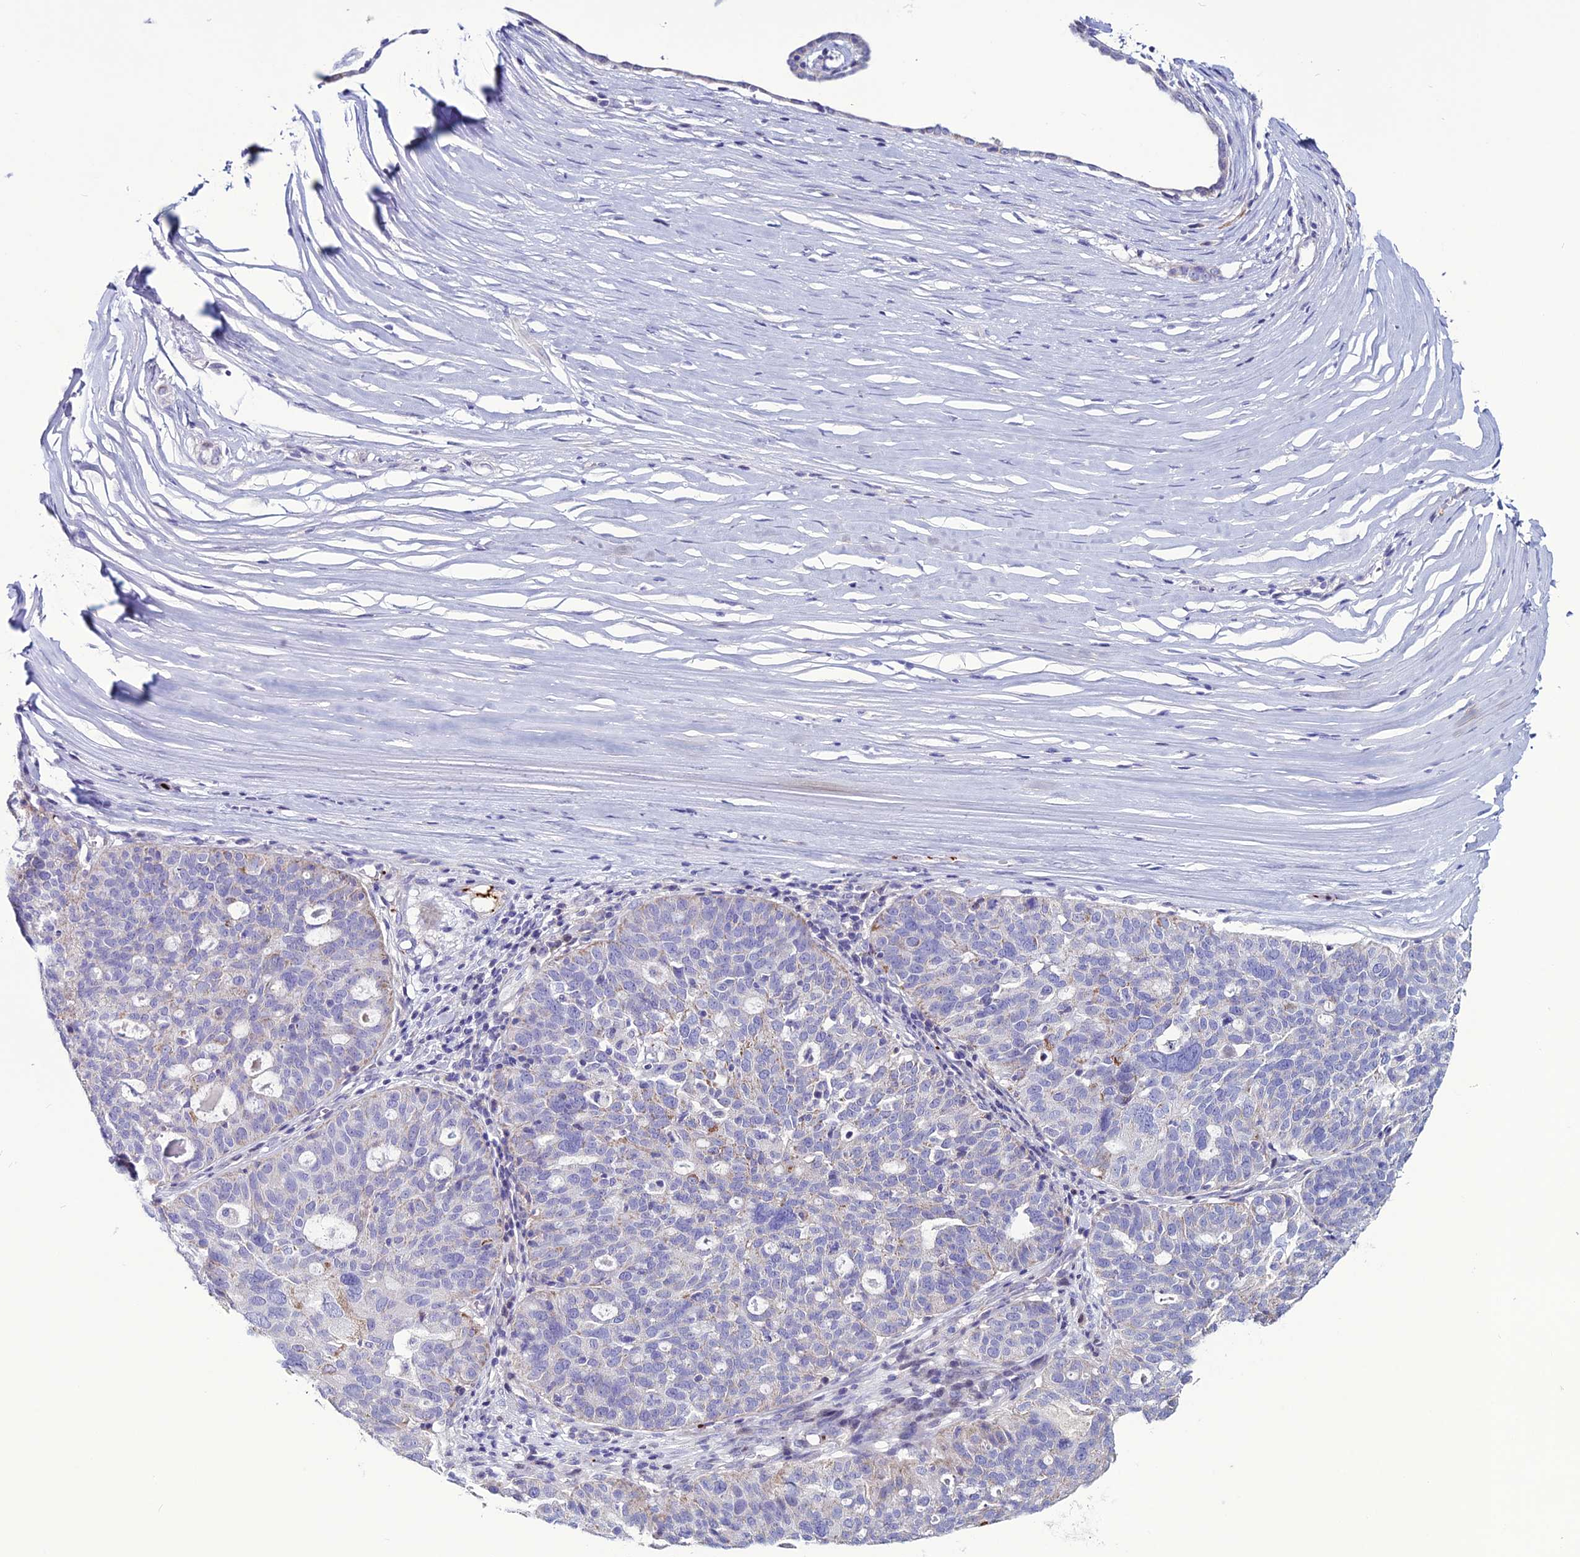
{"staining": {"intensity": "negative", "quantity": "none", "location": "none"}, "tissue": "ovarian cancer", "cell_type": "Tumor cells", "image_type": "cancer", "snomed": [{"axis": "morphology", "description": "Cystadenocarcinoma, serous, NOS"}, {"axis": "topography", "description": "Ovary"}], "caption": "Ovarian cancer was stained to show a protein in brown. There is no significant staining in tumor cells.", "gene": "C21orf140", "patient": {"sex": "female", "age": 59}}